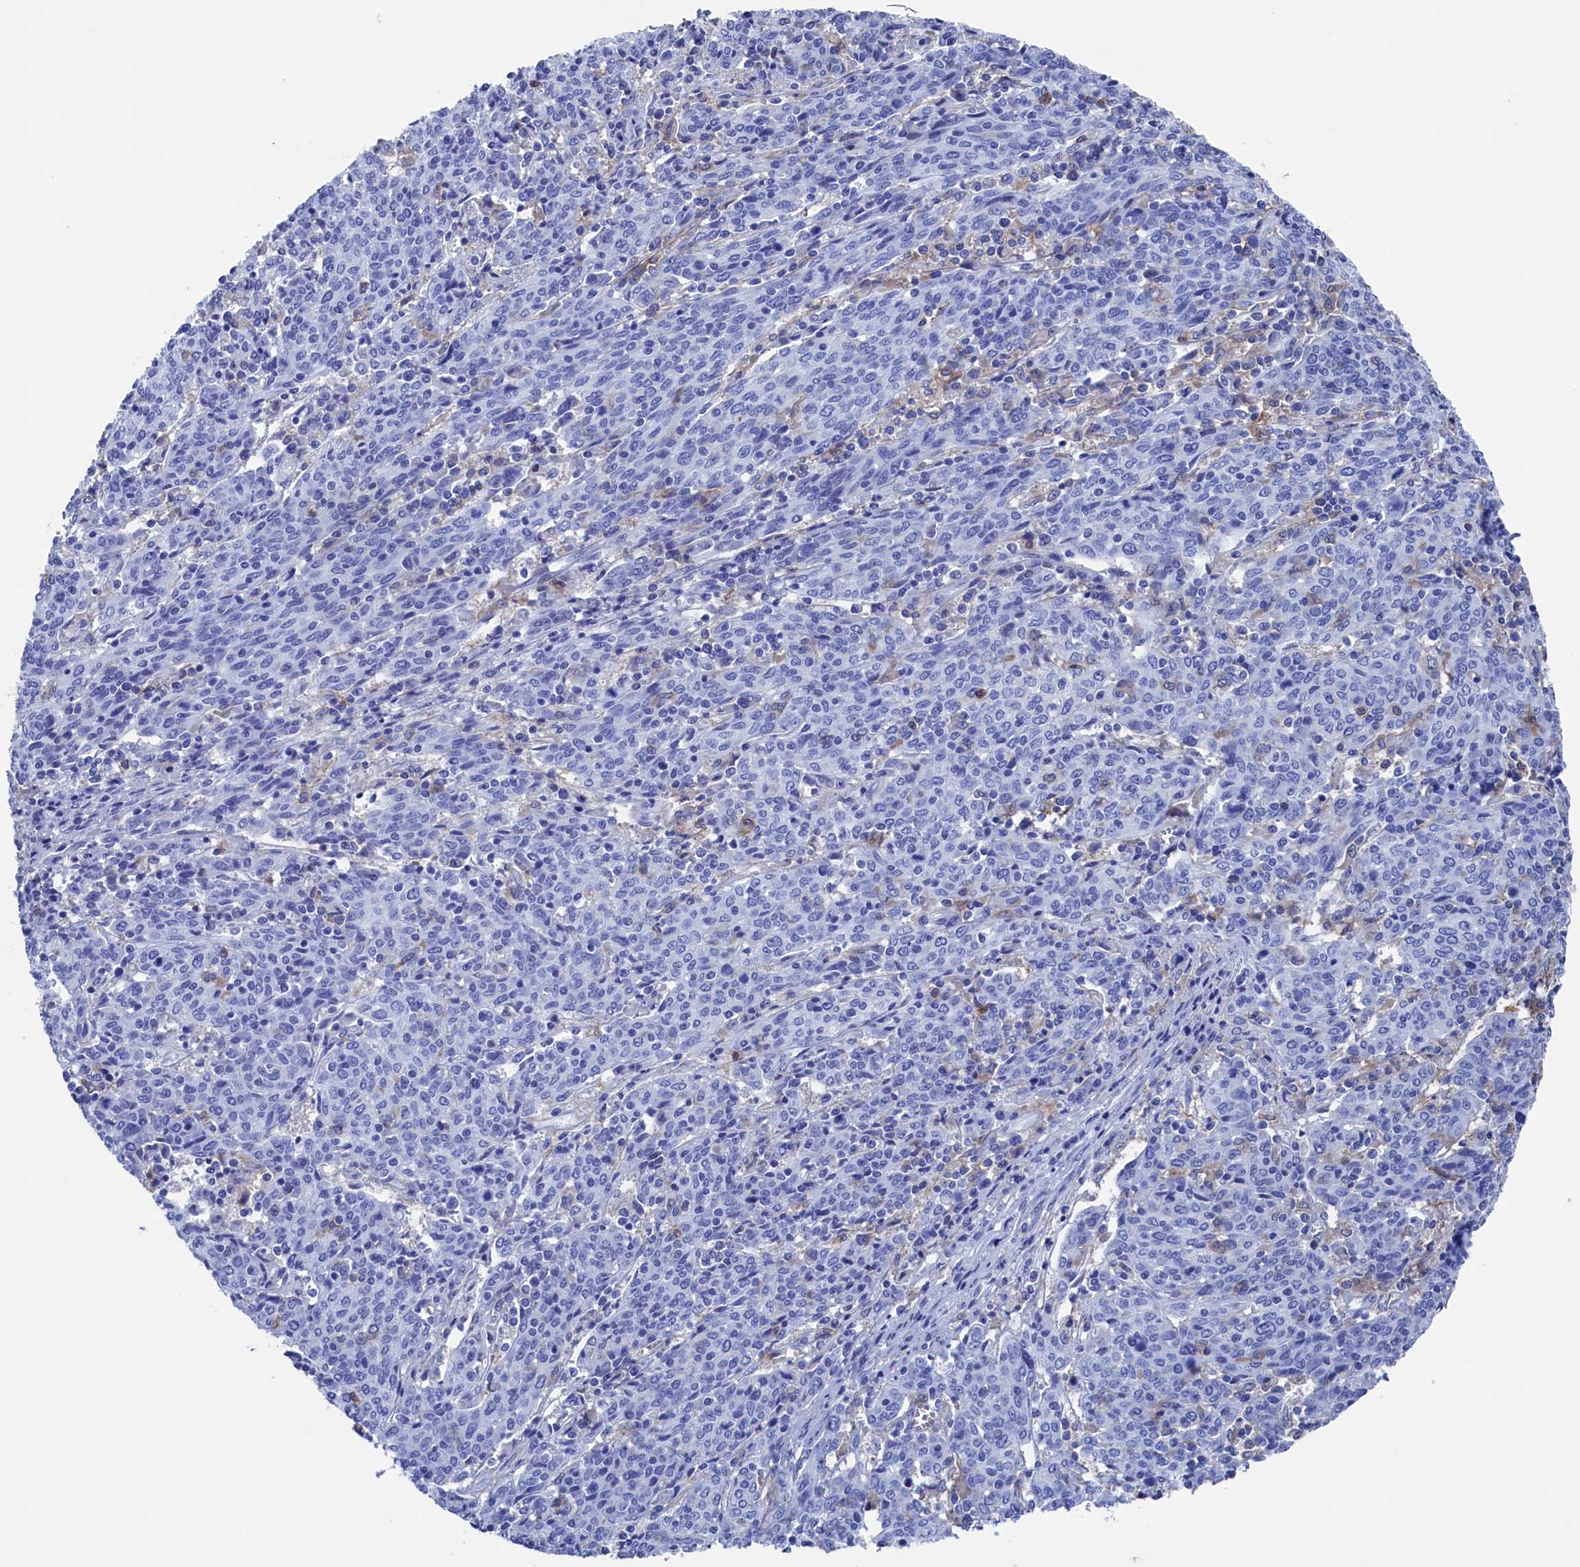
{"staining": {"intensity": "negative", "quantity": "none", "location": "none"}, "tissue": "cervical cancer", "cell_type": "Tumor cells", "image_type": "cancer", "snomed": [{"axis": "morphology", "description": "Squamous cell carcinoma, NOS"}, {"axis": "topography", "description": "Cervix"}], "caption": "The micrograph demonstrates no significant expression in tumor cells of cervical cancer.", "gene": "TYROBP", "patient": {"sex": "female", "age": 67}}